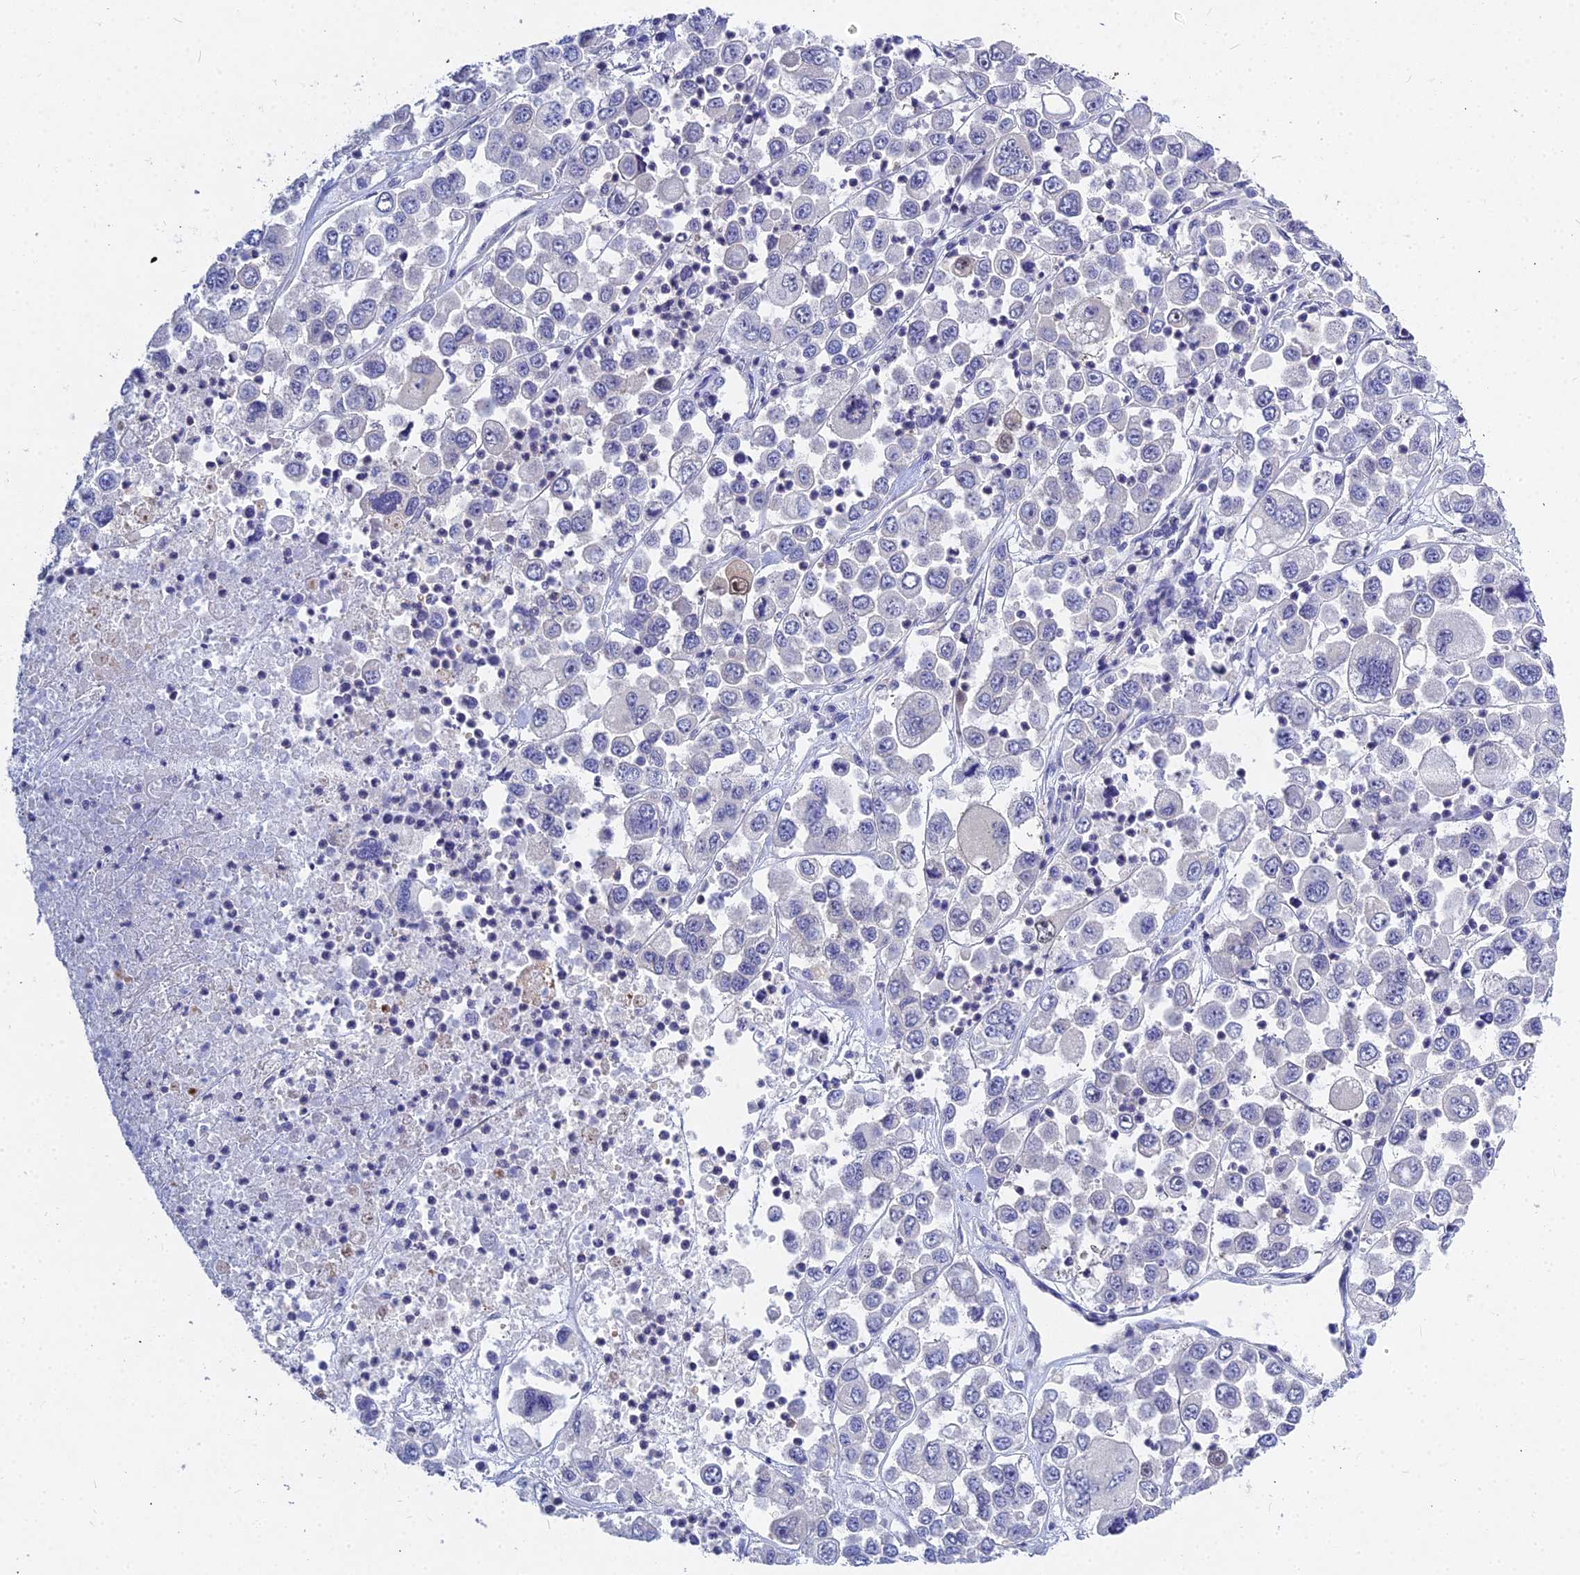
{"staining": {"intensity": "negative", "quantity": "none", "location": "none"}, "tissue": "melanoma", "cell_type": "Tumor cells", "image_type": "cancer", "snomed": [{"axis": "morphology", "description": "Malignant melanoma, Metastatic site"}, {"axis": "topography", "description": "Lymph node"}], "caption": "IHC micrograph of neoplastic tissue: melanoma stained with DAB shows no significant protein expression in tumor cells.", "gene": "DMRTA1", "patient": {"sex": "female", "age": 54}}